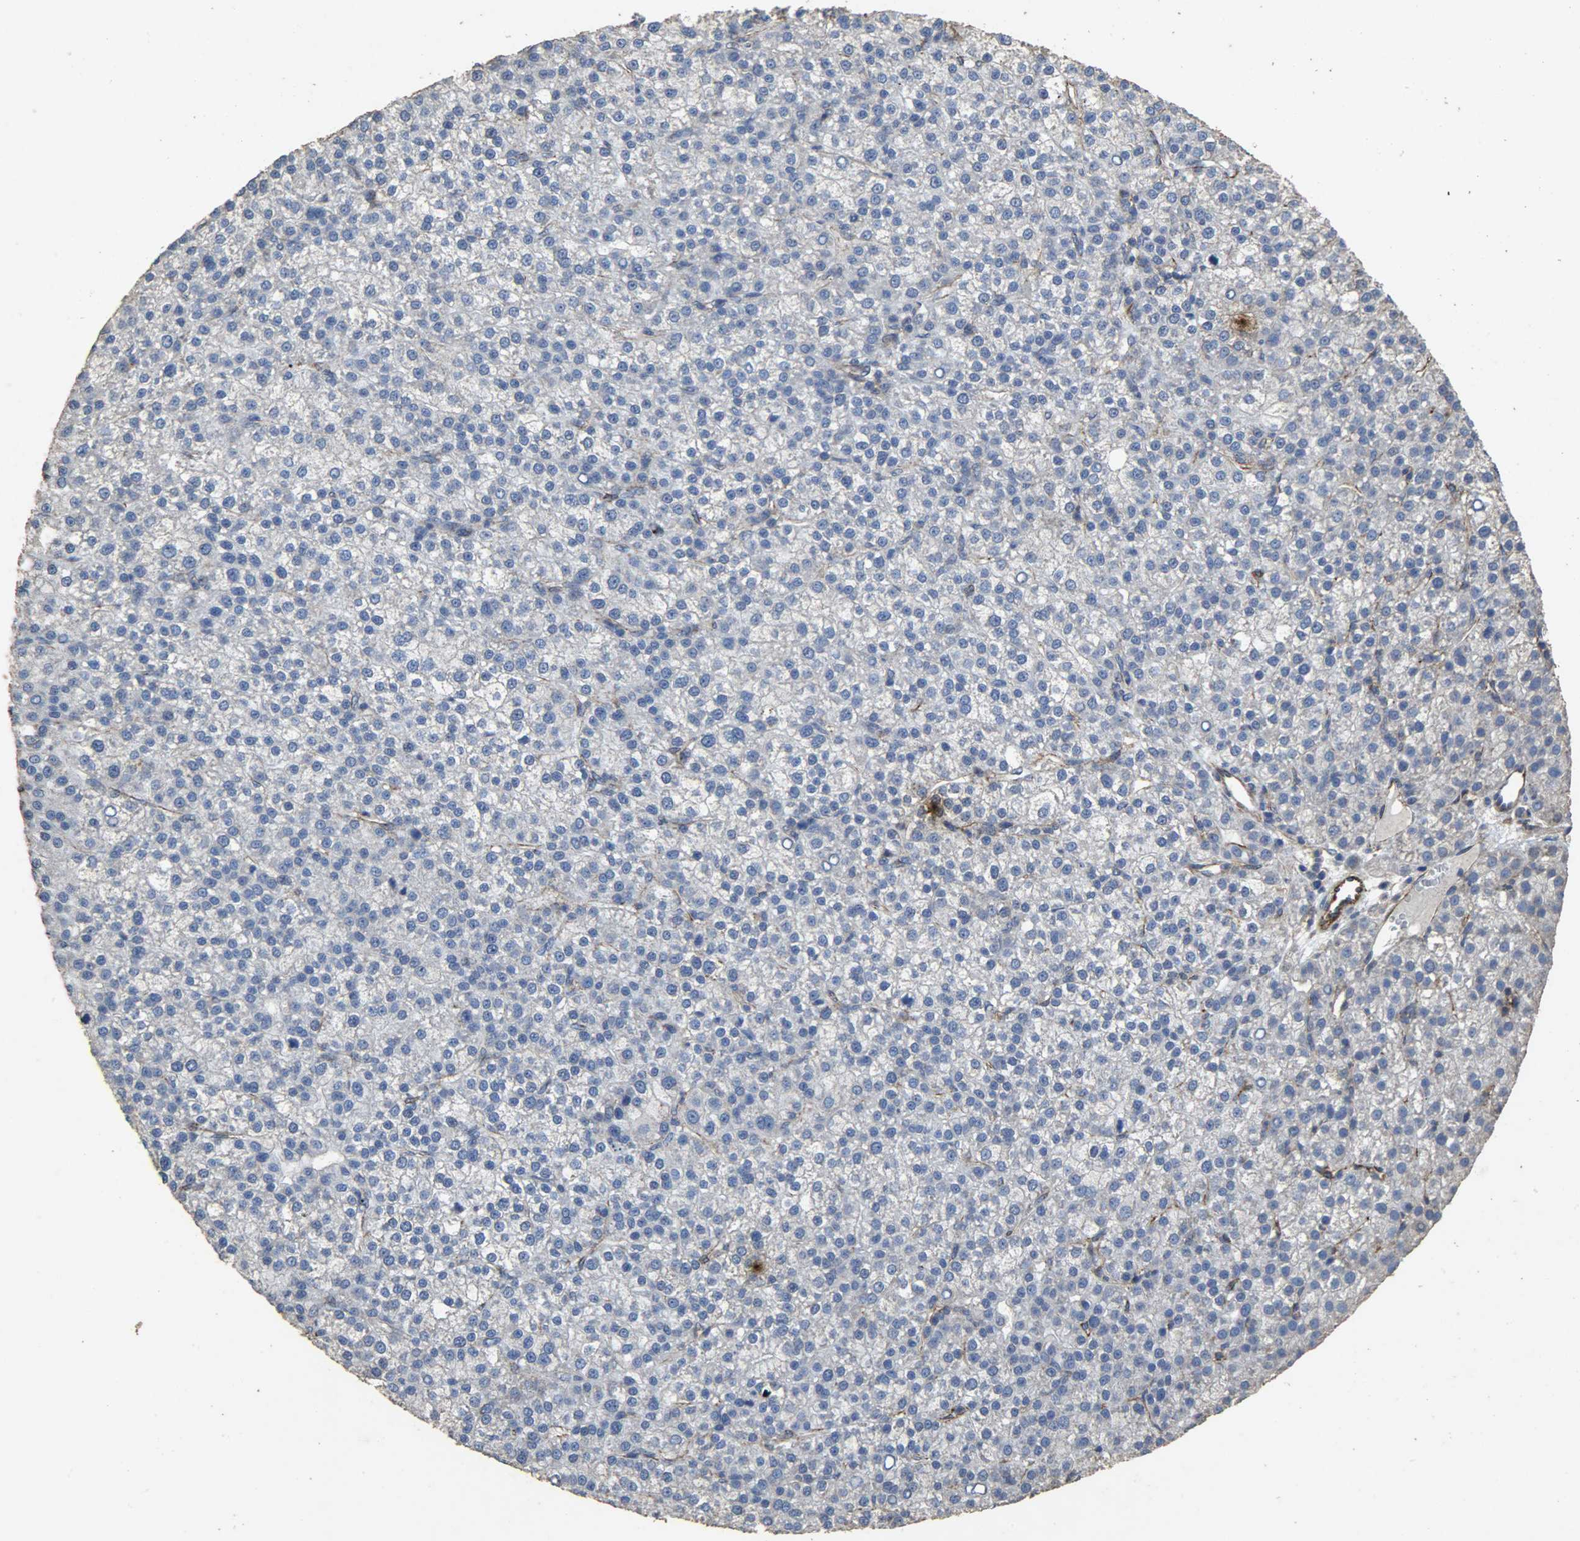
{"staining": {"intensity": "negative", "quantity": "none", "location": "none"}, "tissue": "liver cancer", "cell_type": "Tumor cells", "image_type": "cancer", "snomed": [{"axis": "morphology", "description": "Carcinoma, Hepatocellular, NOS"}, {"axis": "topography", "description": "Liver"}], "caption": "Immunohistochemistry (IHC) photomicrograph of hepatocellular carcinoma (liver) stained for a protein (brown), which exhibits no expression in tumor cells.", "gene": "TPM4", "patient": {"sex": "female", "age": 58}}